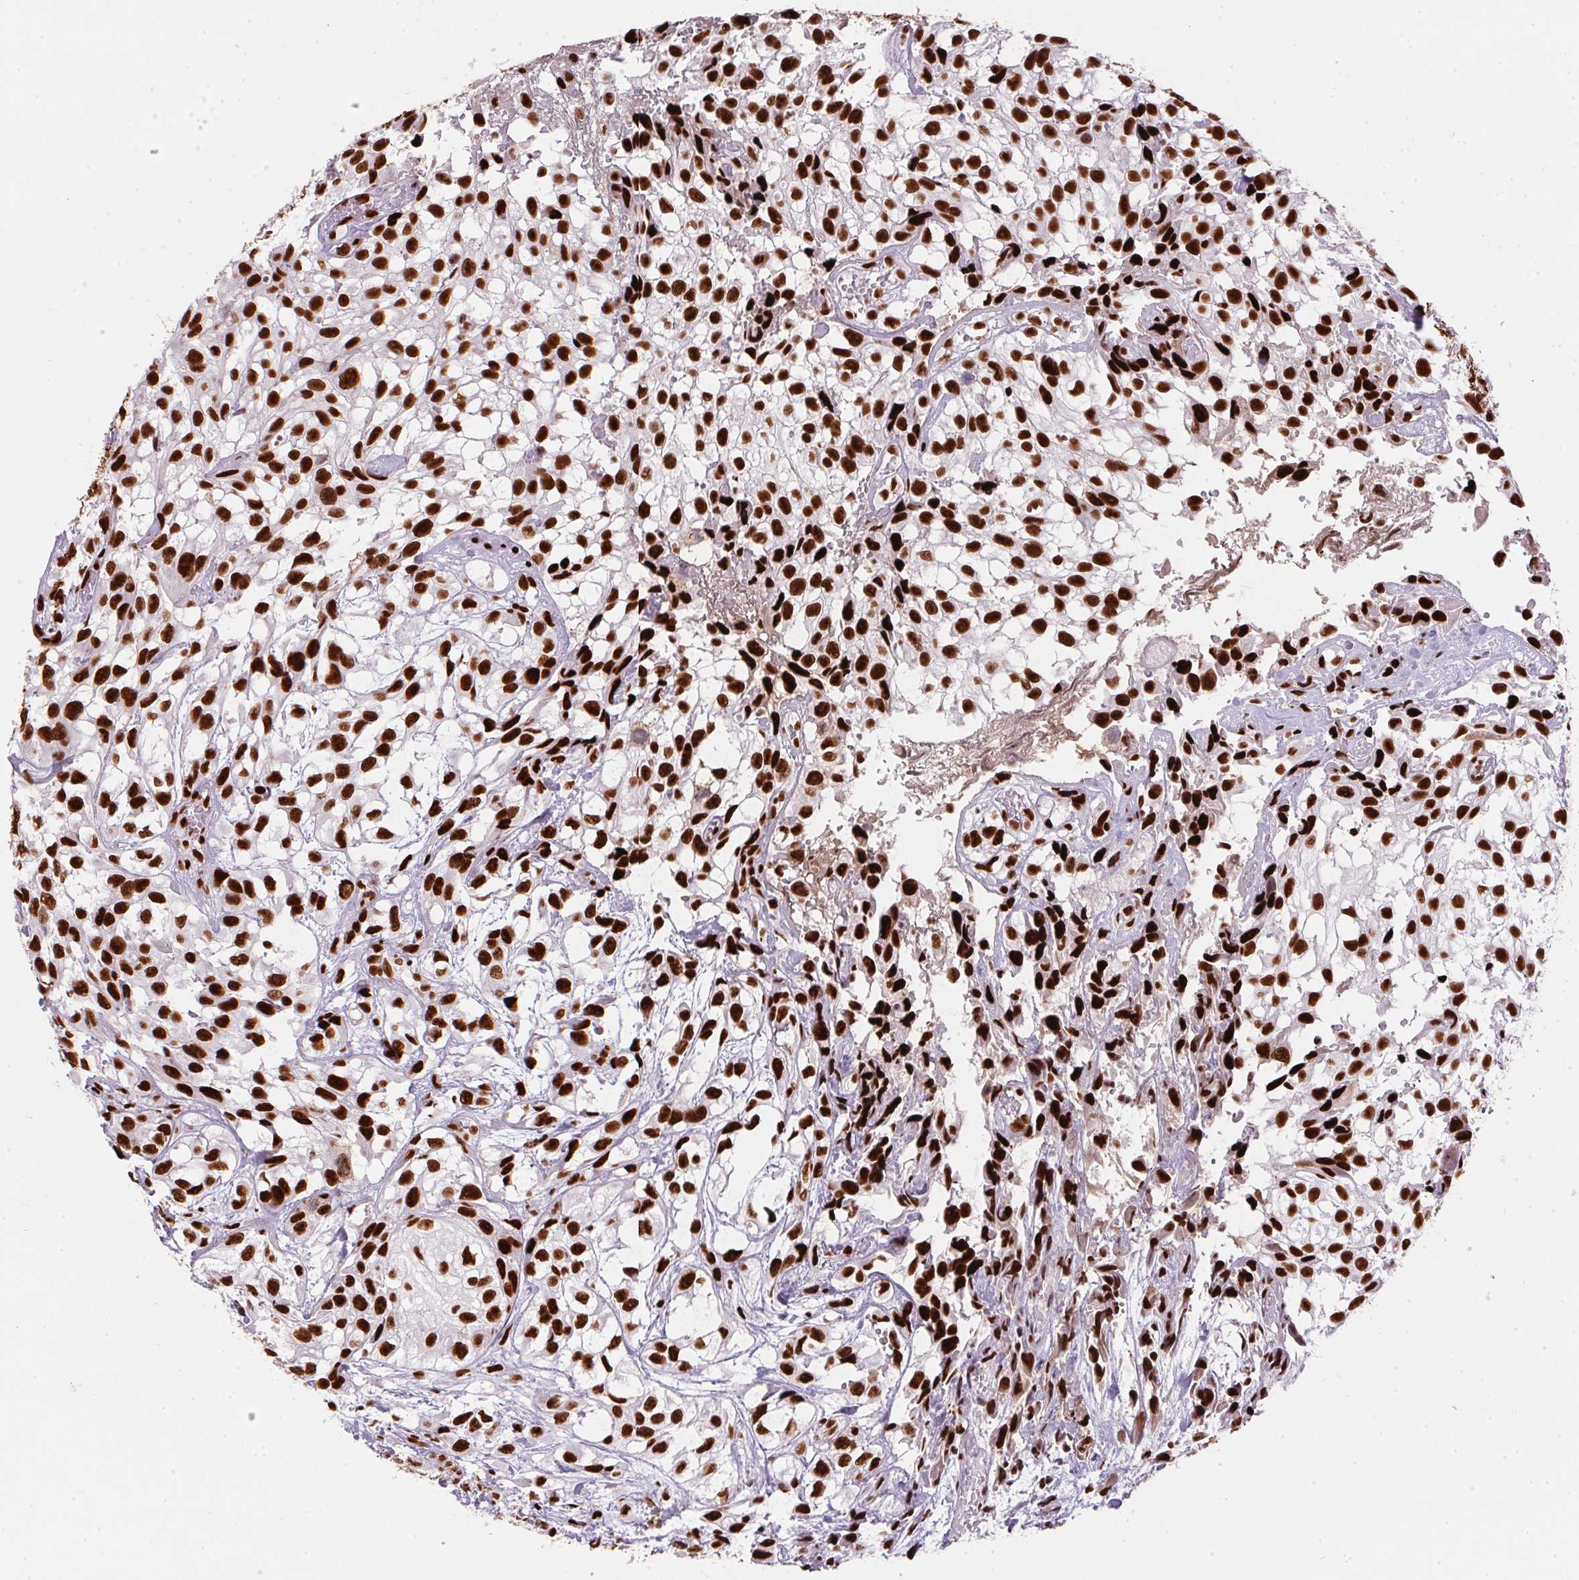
{"staining": {"intensity": "strong", "quantity": ">75%", "location": "nuclear"}, "tissue": "urothelial cancer", "cell_type": "Tumor cells", "image_type": "cancer", "snomed": [{"axis": "morphology", "description": "Urothelial carcinoma, High grade"}, {"axis": "topography", "description": "Urinary bladder"}], "caption": "Immunohistochemical staining of human high-grade urothelial carcinoma reveals high levels of strong nuclear protein staining in approximately >75% of tumor cells.", "gene": "PAGE3", "patient": {"sex": "male", "age": 56}}